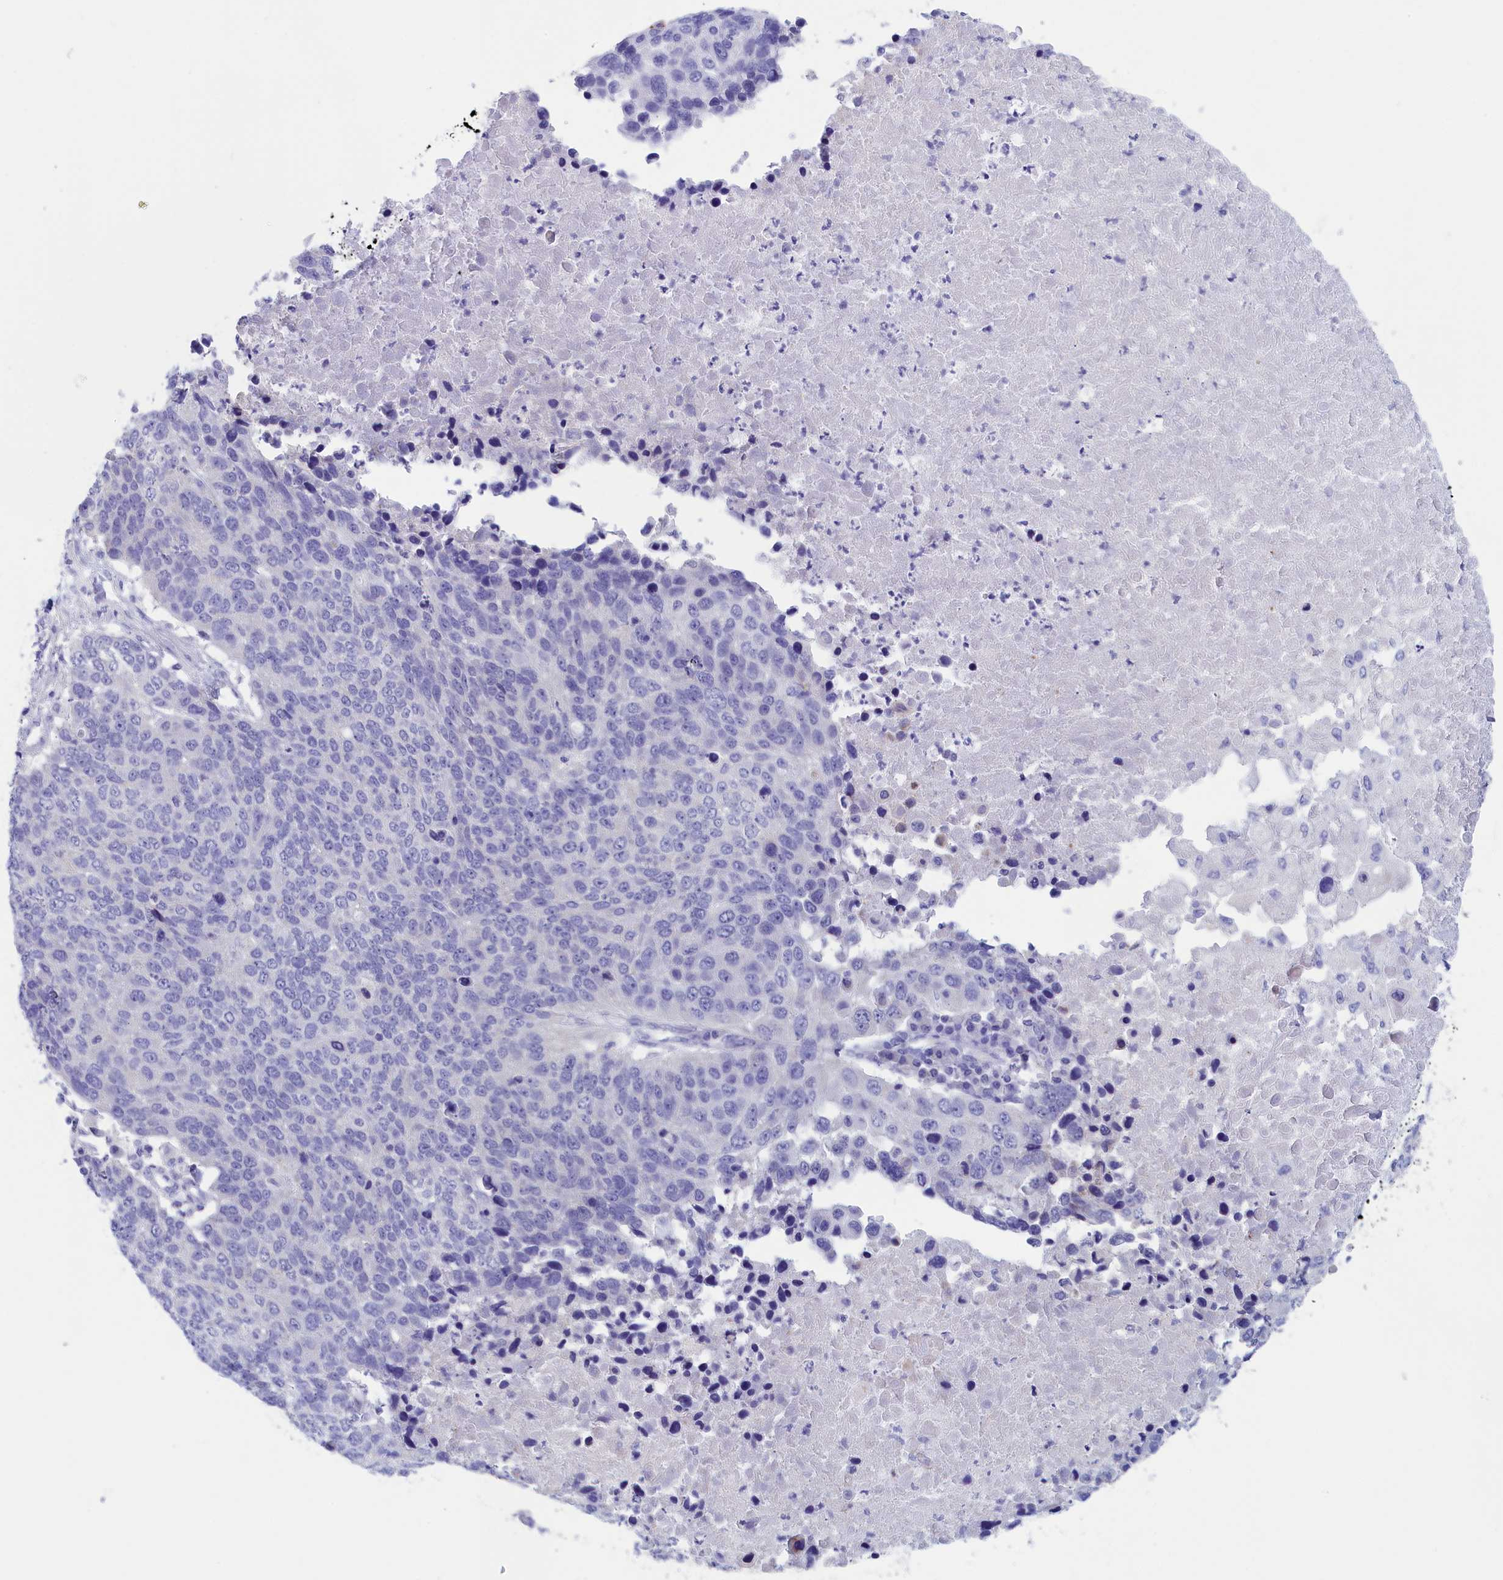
{"staining": {"intensity": "negative", "quantity": "none", "location": "none"}, "tissue": "lung cancer", "cell_type": "Tumor cells", "image_type": "cancer", "snomed": [{"axis": "morphology", "description": "Normal tissue, NOS"}, {"axis": "morphology", "description": "Squamous cell carcinoma, NOS"}, {"axis": "topography", "description": "Lymph node"}, {"axis": "topography", "description": "Lung"}], "caption": "An IHC micrograph of lung cancer is shown. There is no staining in tumor cells of lung cancer.", "gene": "ANKRD2", "patient": {"sex": "male", "age": 66}}